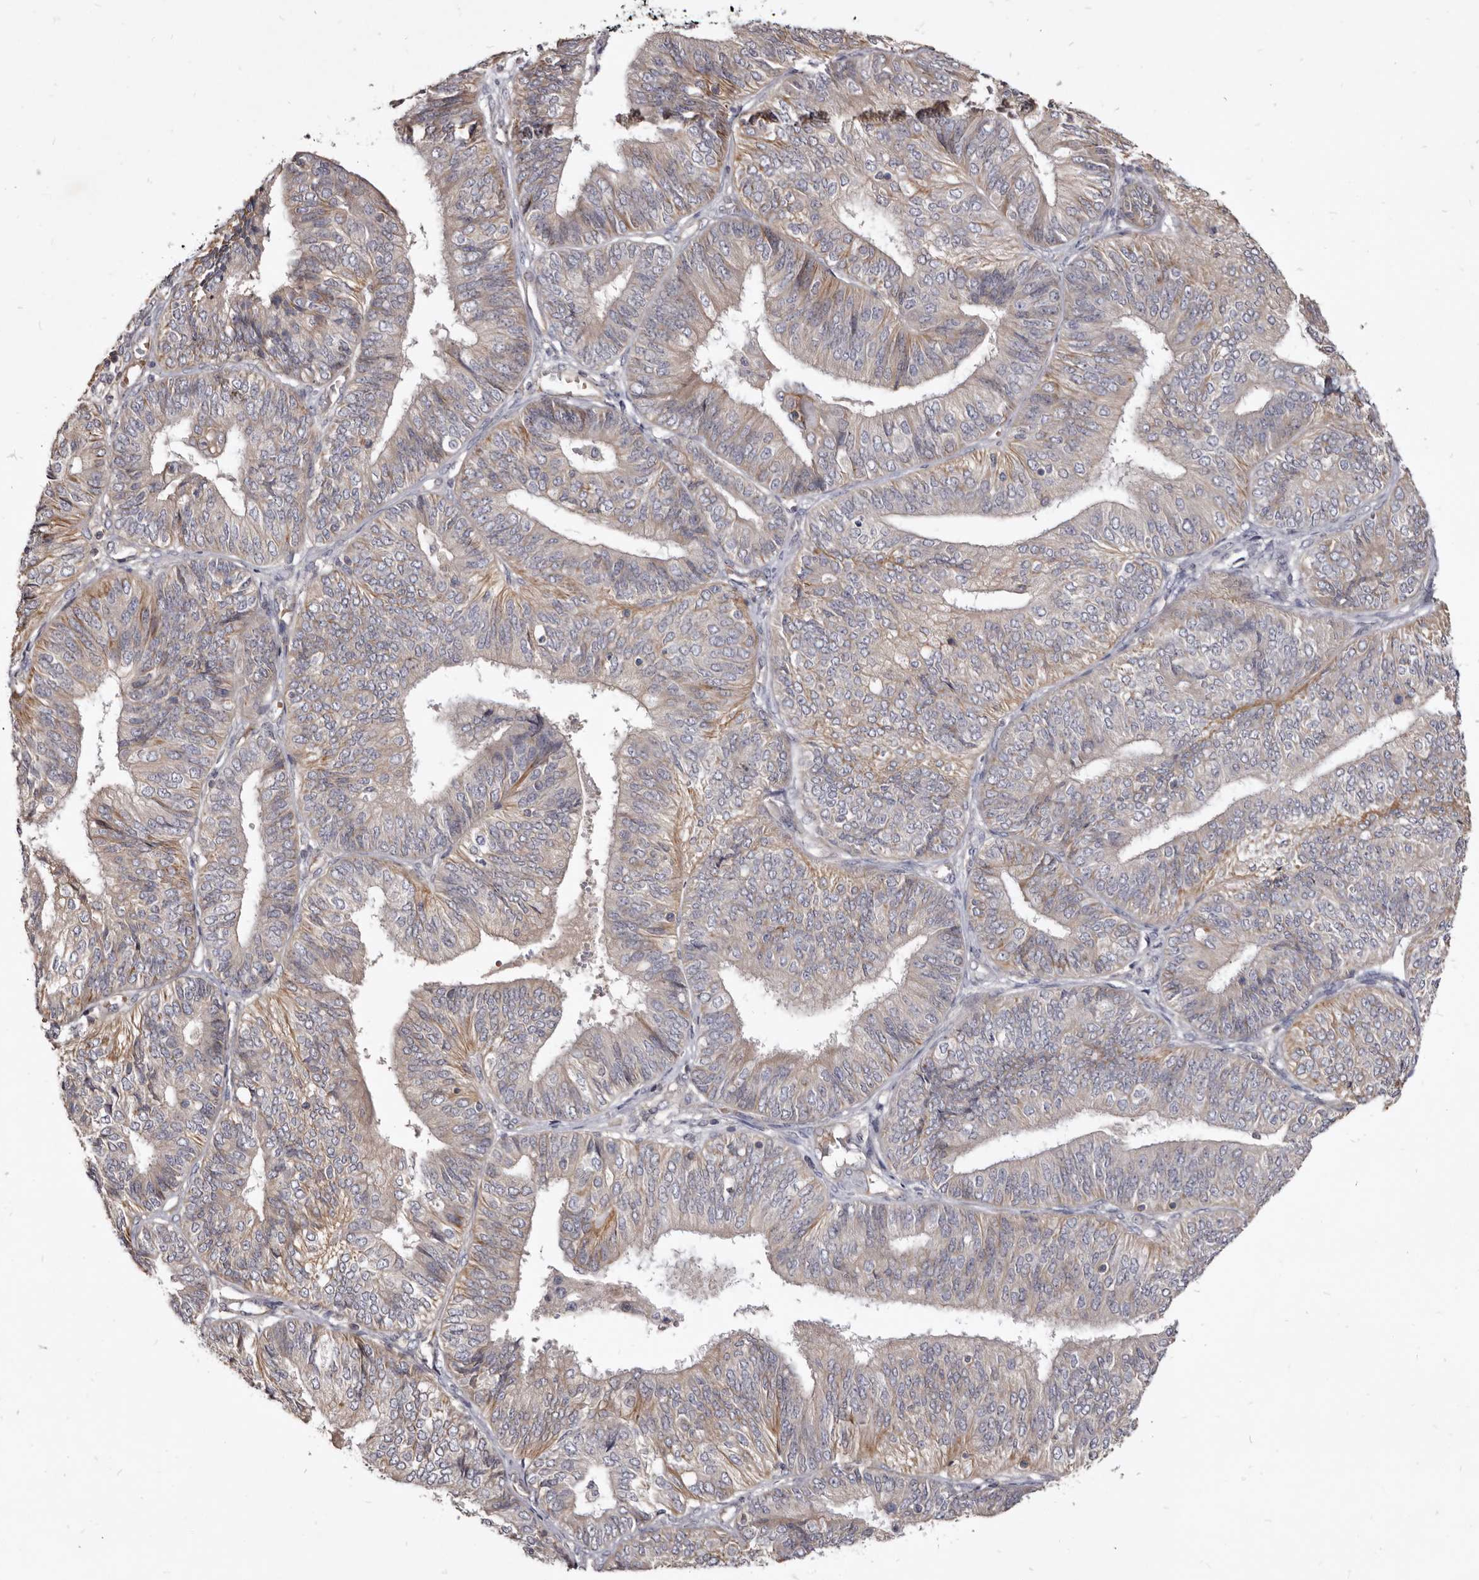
{"staining": {"intensity": "weak", "quantity": "<25%", "location": "cytoplasmic/membranous"}, "tissue": "endometrial cancer", "cell_type": "Tumor cells", "image_type": "cancer", "snomed": [{"axis": "morphology", "description": "Adenocarcinoma, NOS"}, {"axis": "topography", "description": "Endometrium"}], "caption": "Immunohistochemistry of endometrial cancer displays no expression in tumor cells.", "gene": "FAS", "patient": {"sex": "female", "age": 58}}